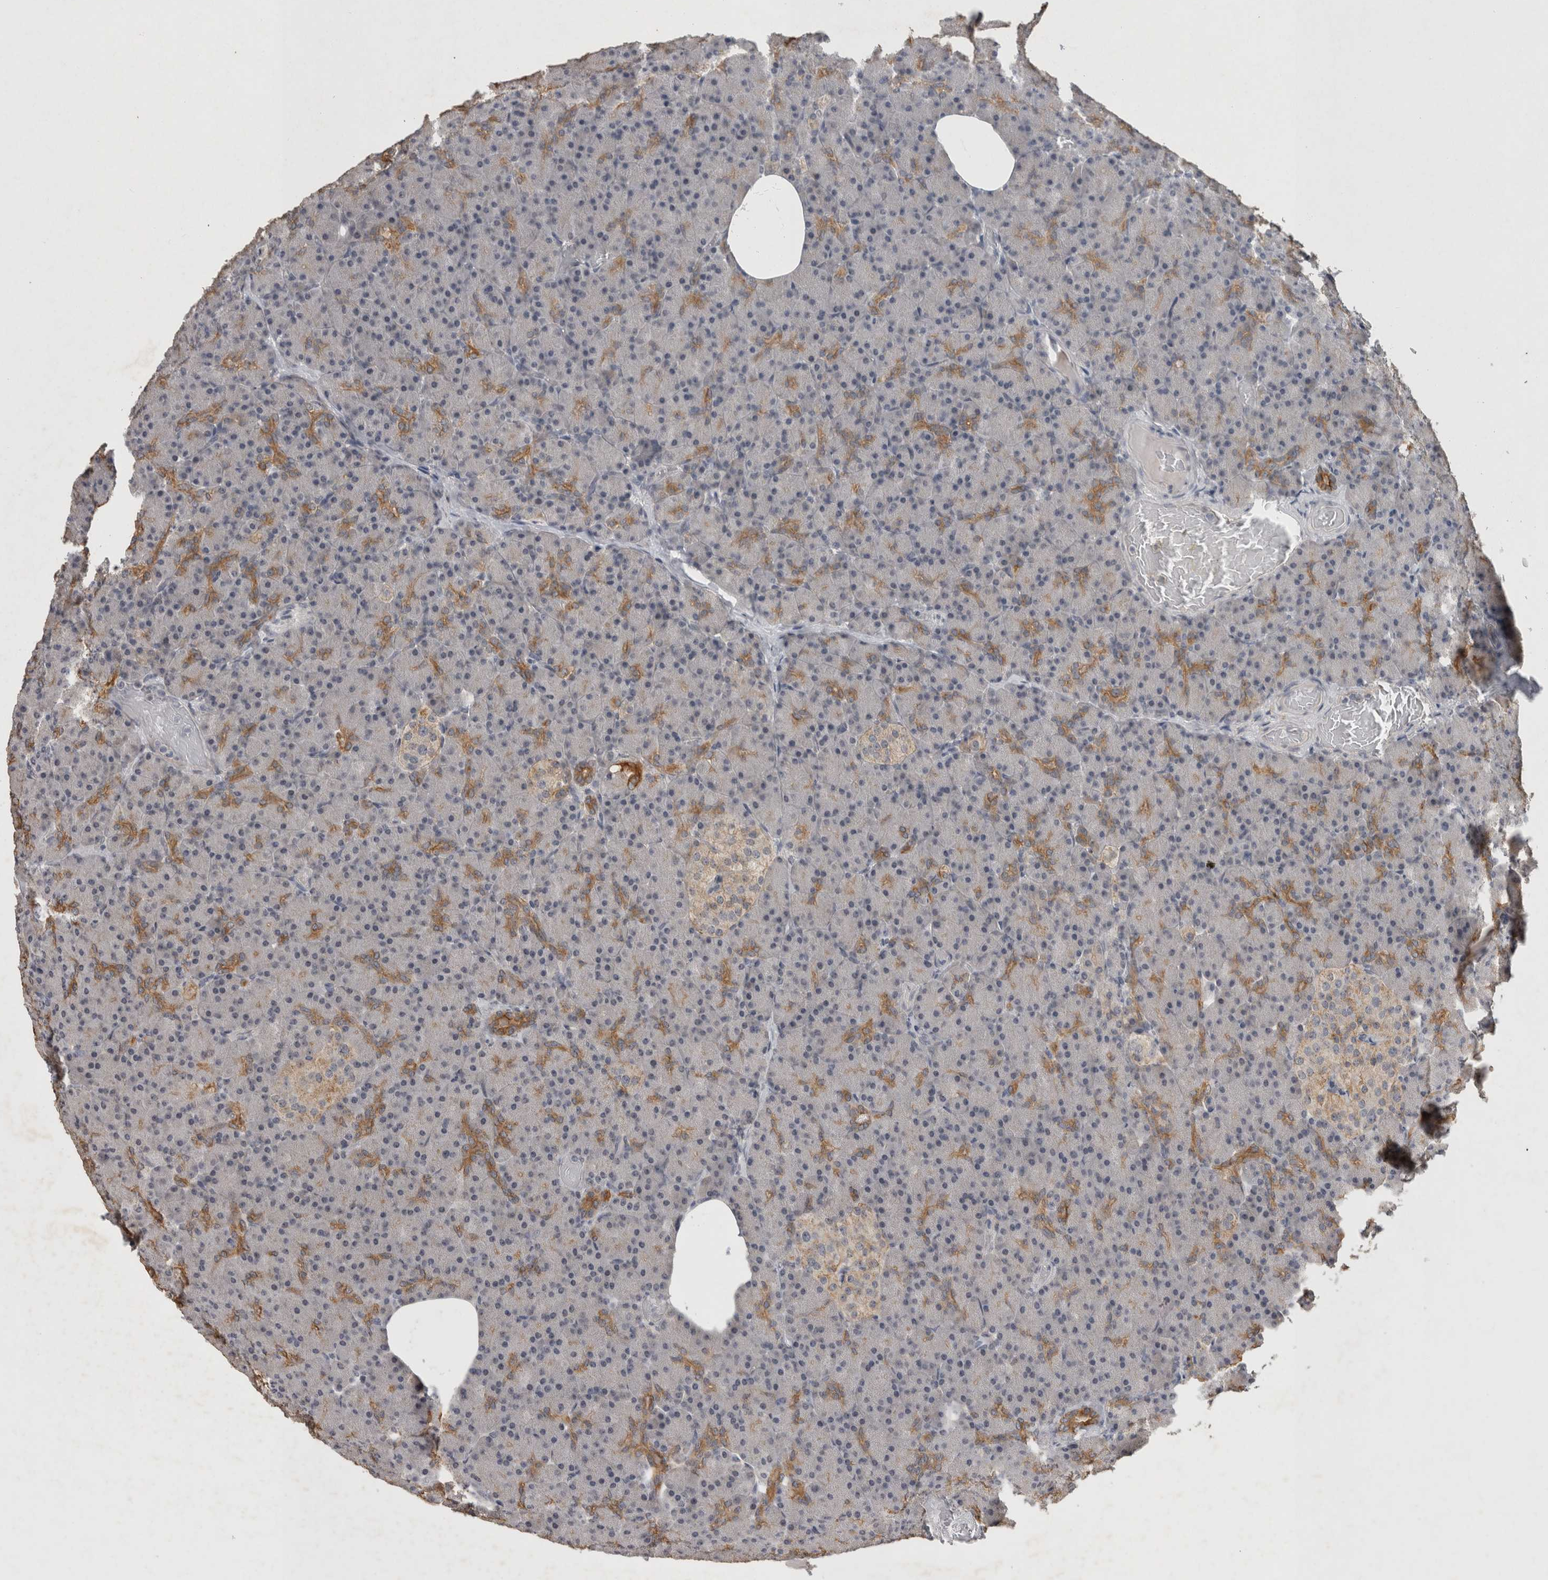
{"staining": {"intensity": "moderate", "quantity": "25%-75%", "location": "cytoplasmic/membranous"}, "tissue": "pancreas", "cell_type": "Exocrine glandular cells", "image_type": "normal", "snomed": [{"axis": "morphology", "description": "Normal tissue, NOS"}, {"axis": "topography", "description": "Pancreas"}], "caption": "Exocrine glandular cells reveal medium levels of moderate cytoplasmic/membranous staining in approximately 25%-75% of cells in normal human pancreas.", "gene": "RHPN1", "patient": {"sex": "female", "age": 43}}